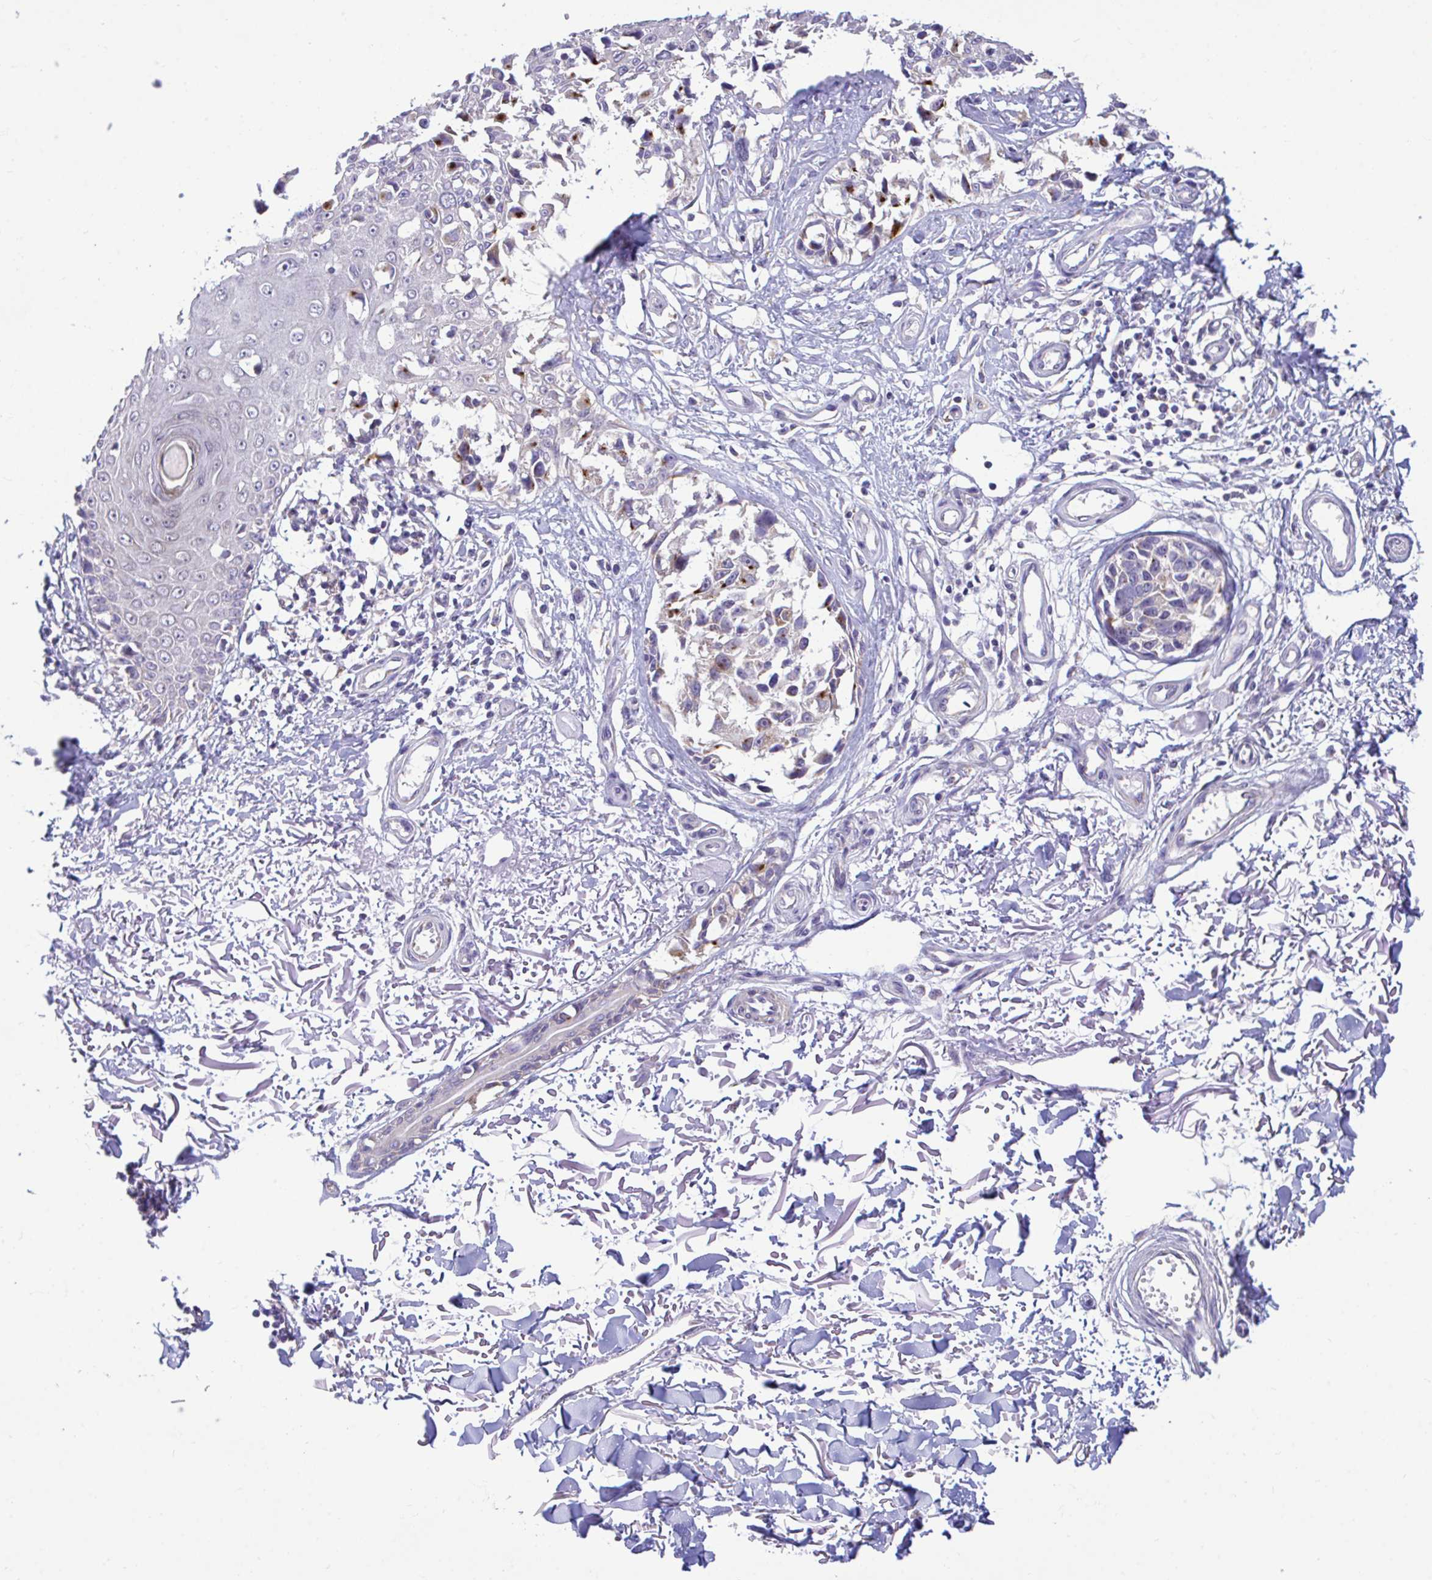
{"staining": {"intensity": "moderate", "quantity": "<25%", "location": "cytoplasmic/membranous"}, "tissue": "melanoma", "cell_type": "Tumor cells", "image_type": "cancer", "snomed": [{"axis": "morphology", "description": "Malignant melanoma, NOS"}, {"axis": "topography", "description": "Skin"}], "caption": "This is a photomicrograph of IHC staining of melanoma, which shows moderate positivity in the cytoplasmic/membranous of tumor cells.", "gene": "SARS2", "patient": {"sex": "male", "age": 73}}